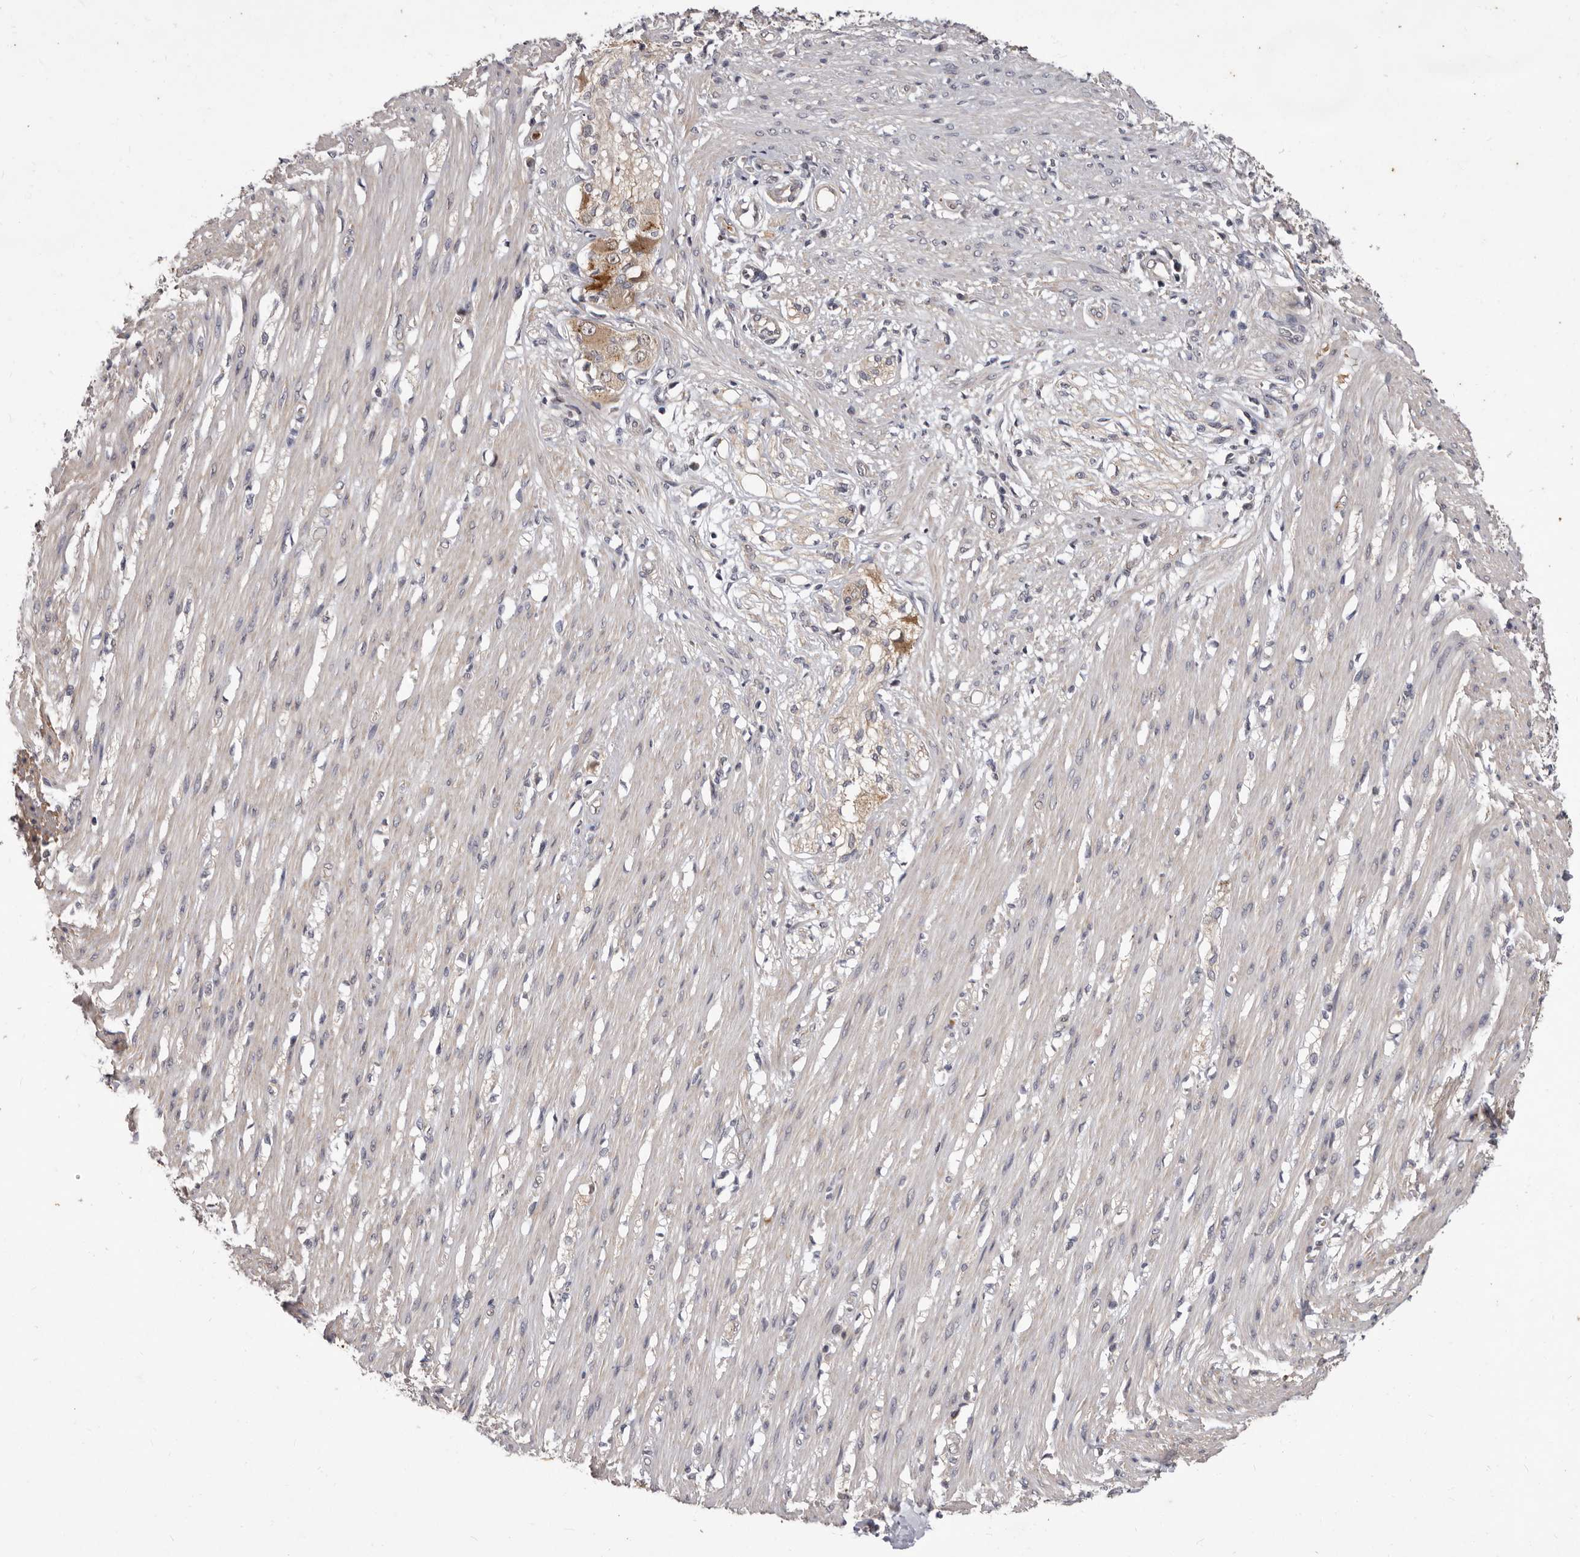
{"staining": {"intensity": "weak", "quantity": "<25%", "location": "cytoplasmic/membranous"}, "tissue": "smooth muscle", "cell_type": "Smooth muscle cells", "image_type": "normal", "snomed": [{"axis": "morphology", "description": "Normal tissue, NOS"}, {"axis": "morphology", "description": "Adenocarcinoma, NOS"}, {"axis": "topography", "description": "Colon"}, {"axis": "topography", "description": "Peripheral nerve tissue"}], "caption": "Immunohistochemistry photomicrograph of benign smooth muscle: smooth muscle stained with DAB displays no significant protein staining in smooth muscle cells. (DAB IHC visualized using brightfield microscopy, high magnification).", "gene": "ACLY", "patient": {"sex": "male", "age": 14}}